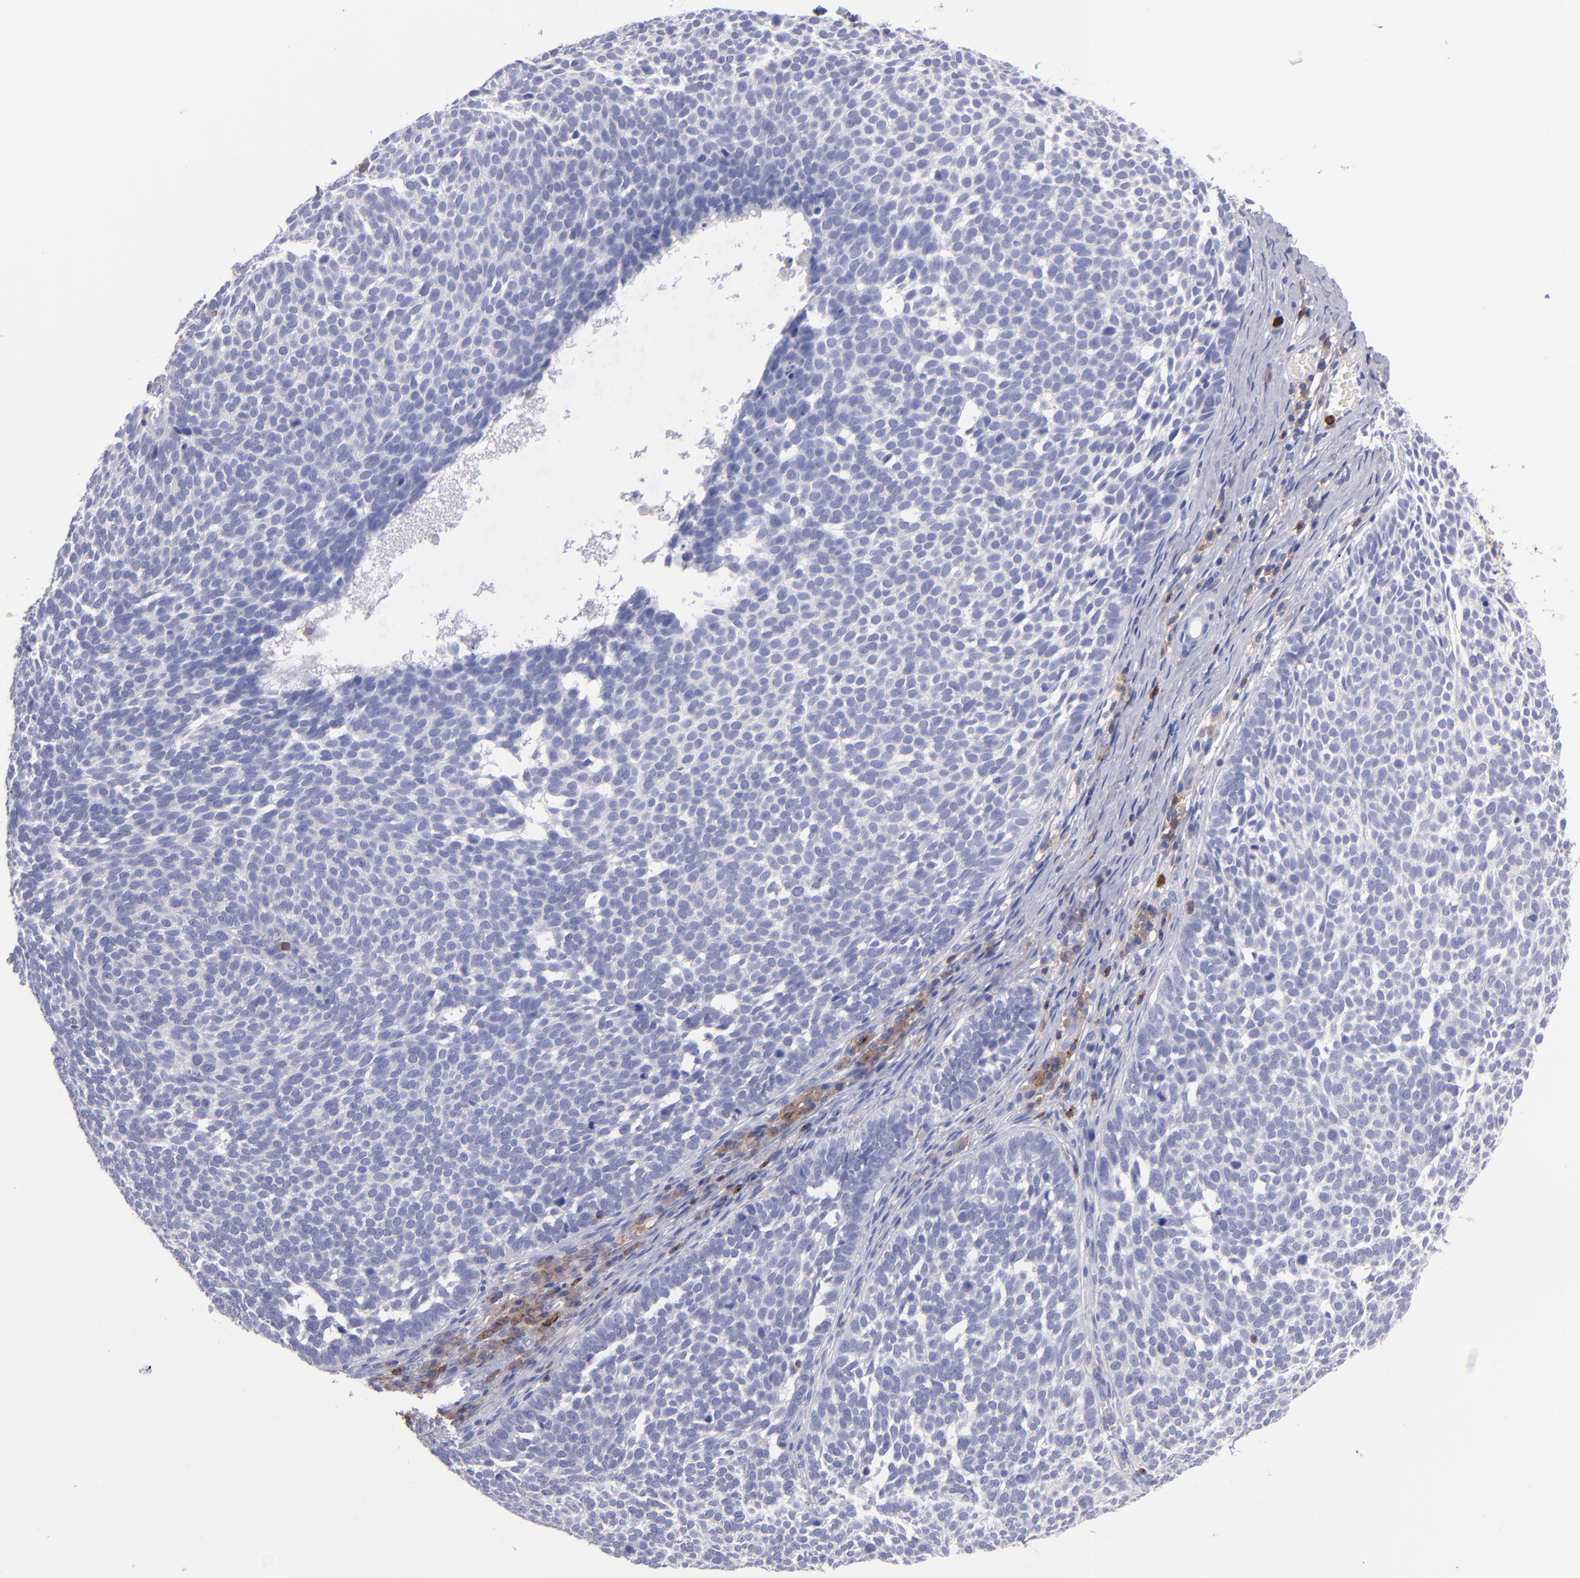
{"staining": {"intensity": "negative", "quantity": "none", "location": "none"}, "tissue": "skin cancer", "cell_type": "Tumor cells", "image_type": "cancer", "snomed": [{"axis": "morphology", "description": "Basal cell carcinoma"}, {"axis": "topography", "description": "Skin"}], "caption": "High power microscopy image of an immunohistochemistry (IHC) photomicrograph of skin basal cell carcinoma, revealing no significant staining in tumor cells.", "gene": "ICAM3", "patient": {"sex": "male", "age": 63}}